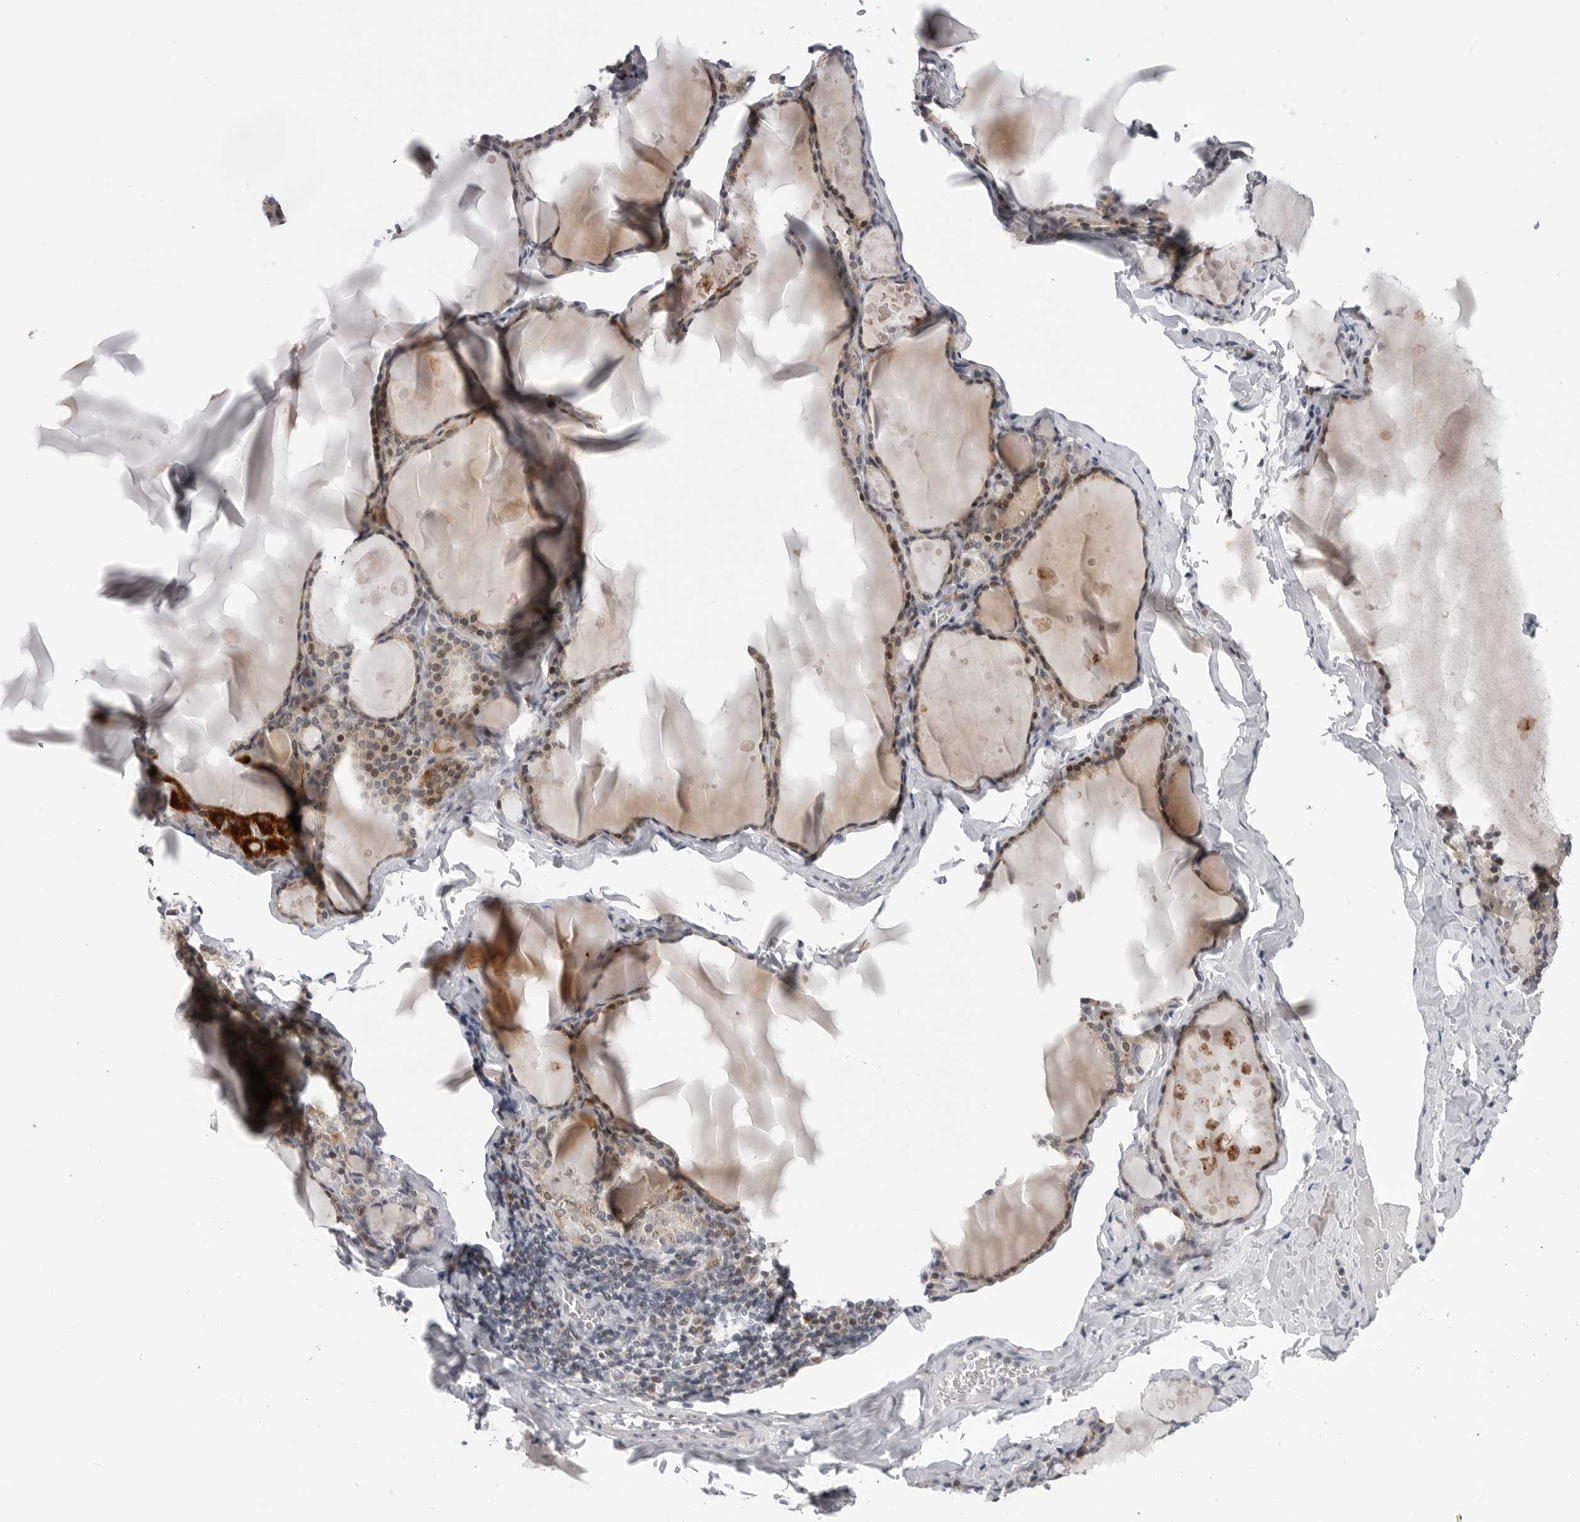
{"staining": {"intensity": "weak", "quantity": "25%-75%", "location": "cytoplasmic/membranous,nuclear"}, "tissue": "thyroid gland", "cell_type": "Glandular cells", "image_type": "normal", "snomed": [{"axis": "morphology", "description": "Normal tissue, NOS"}, {"axis": "topography", "description": "Thyroid gland"}], "caption": "The micrograph reveals staining of normal thyroid gland, revealing weak cytoplasmic/membranous,nuclear protein staining (brown color) within glandular cells.", "gene": "CDK20", "patient": {"sex": "male", "age": 56}}